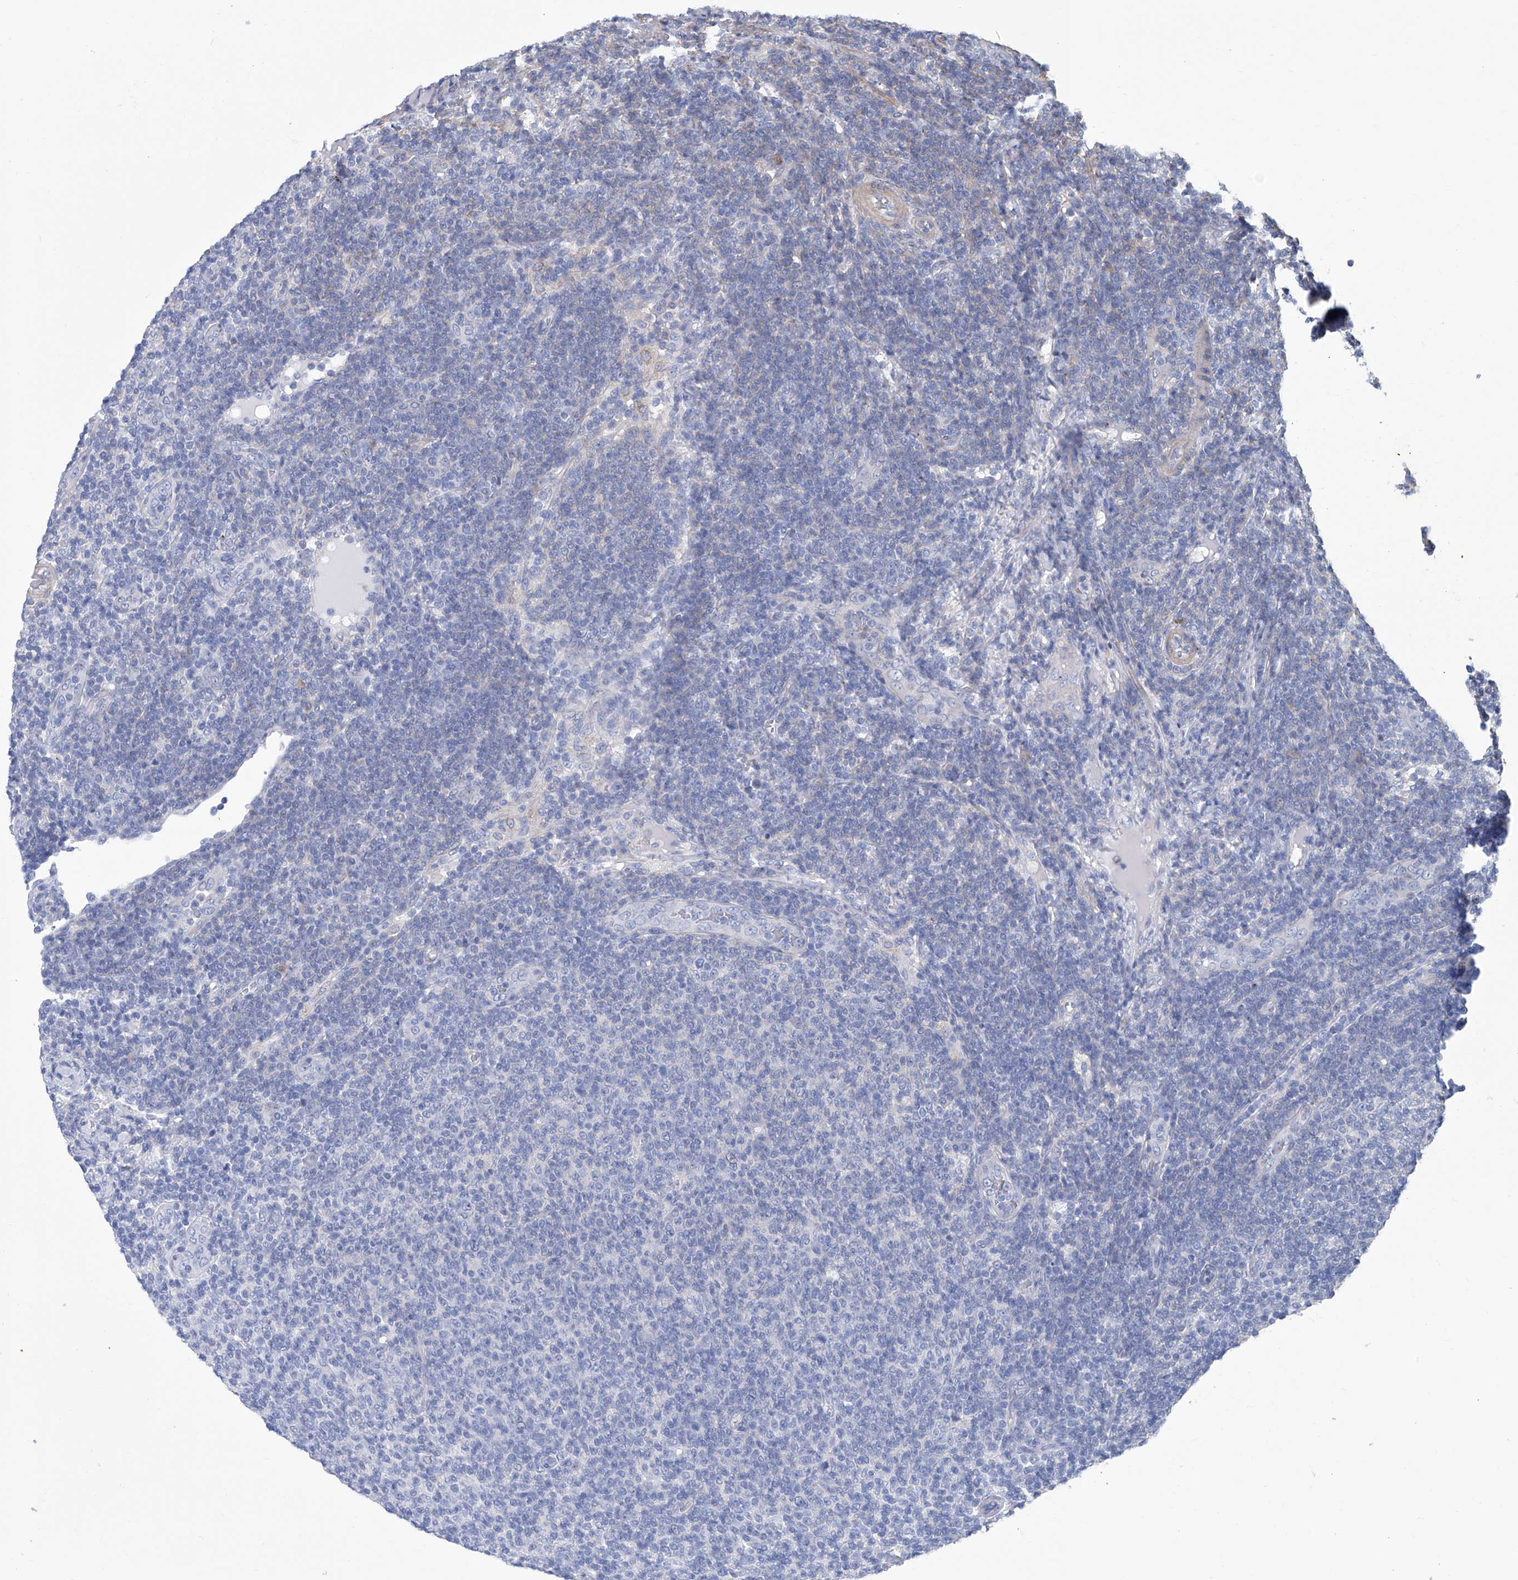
{"staining": {"intensity": "negative", "quantity": "none", "location": "none"}, "tissue": "lymphoma", "cell_type": "Tumor cells", "image_type": "cancer", "snomed": [{"axis": "morphology", "description": "Malignant lymphoma, non-Hodgkin's type, Low grade"}, {"axis": "topography", "description": "Lymph node"}], "caption": "Immunohistochemical staining of lymphoma reveals no significant positivity in tumor cells. The staining is performed using DAB (3,3'-diaminobenzidine) brown chromogen with nuclei counter-stained in using hematoxylin.", "gene": "SMS", "patient": {"sex": "male", "age": 66}}